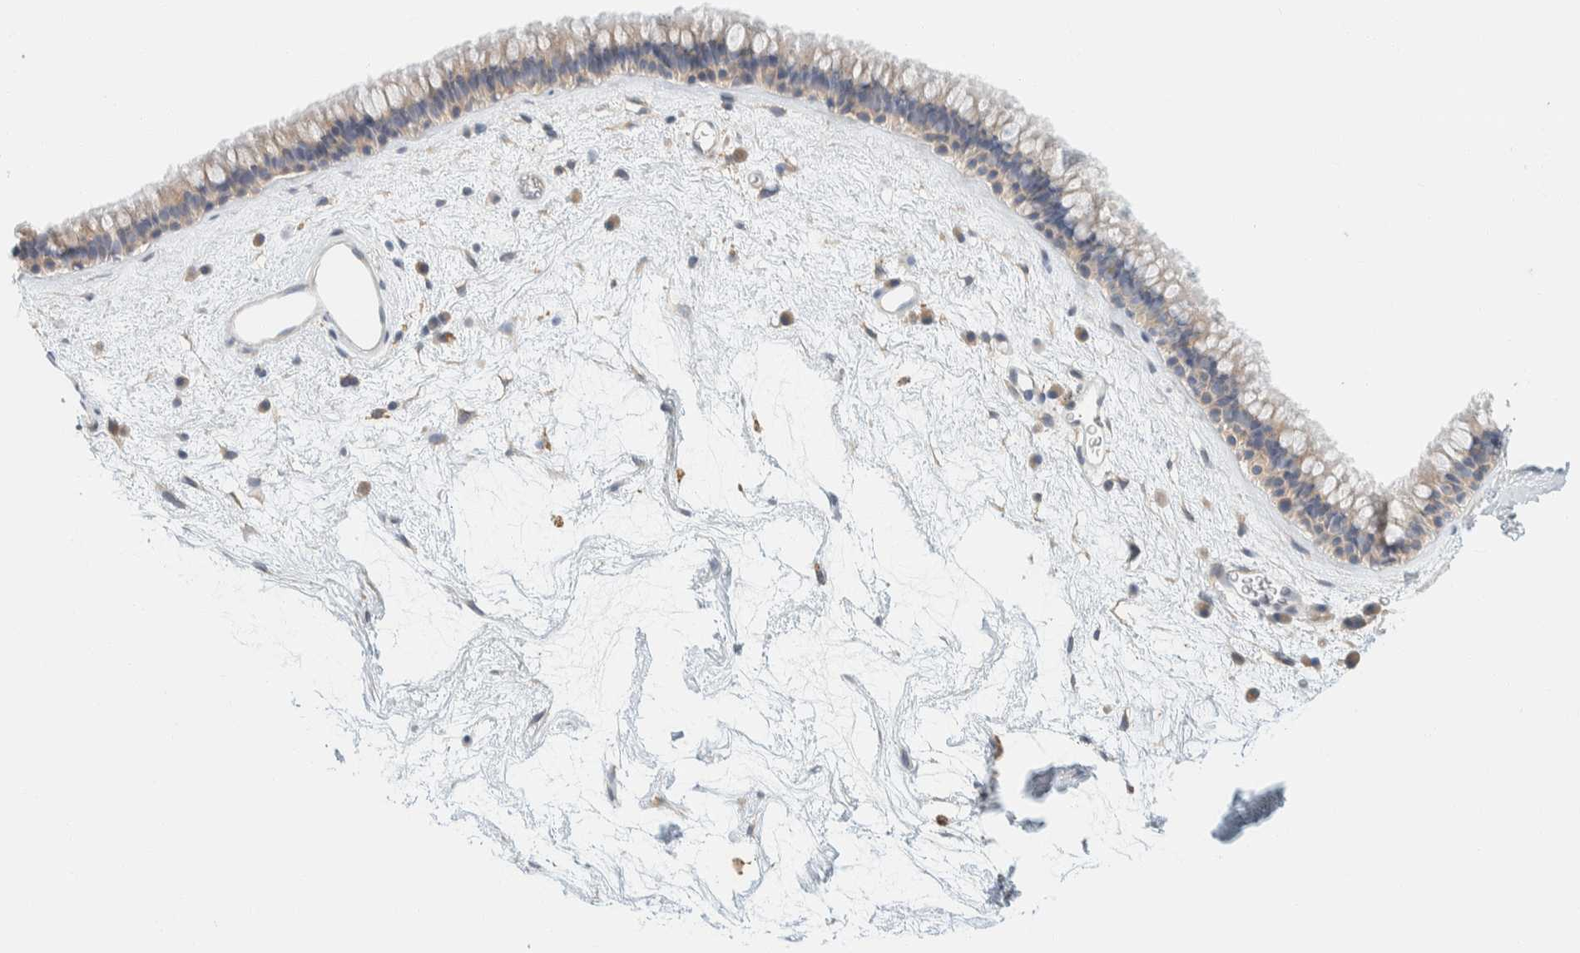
{"staining": {"intensity": "weak", "quantity": "25%-75%", "location": "cytoplasmic/membranous"}, "tissue": "nasopharynx", "cell_type": "Respiratory epithelial cells", "image_type": "normal", "snomed": [{"axis": "morphology", "description": "Normal tissue, NOS"}, {"axis": "morphology", "description": "Inflammation, NOS"}, {"axis": "topography", "description": "Nasopharynx"}], "caption": "Protein staining by immunohistochemistry (IHC) reveals weak cytoplasmic/membranous expression in approximately 25%-75% of respiratory epithelial cells in unremarkable nasopharynx.", "gene": "AARSD1", "patient": {"sex": "male", "age": 48}}